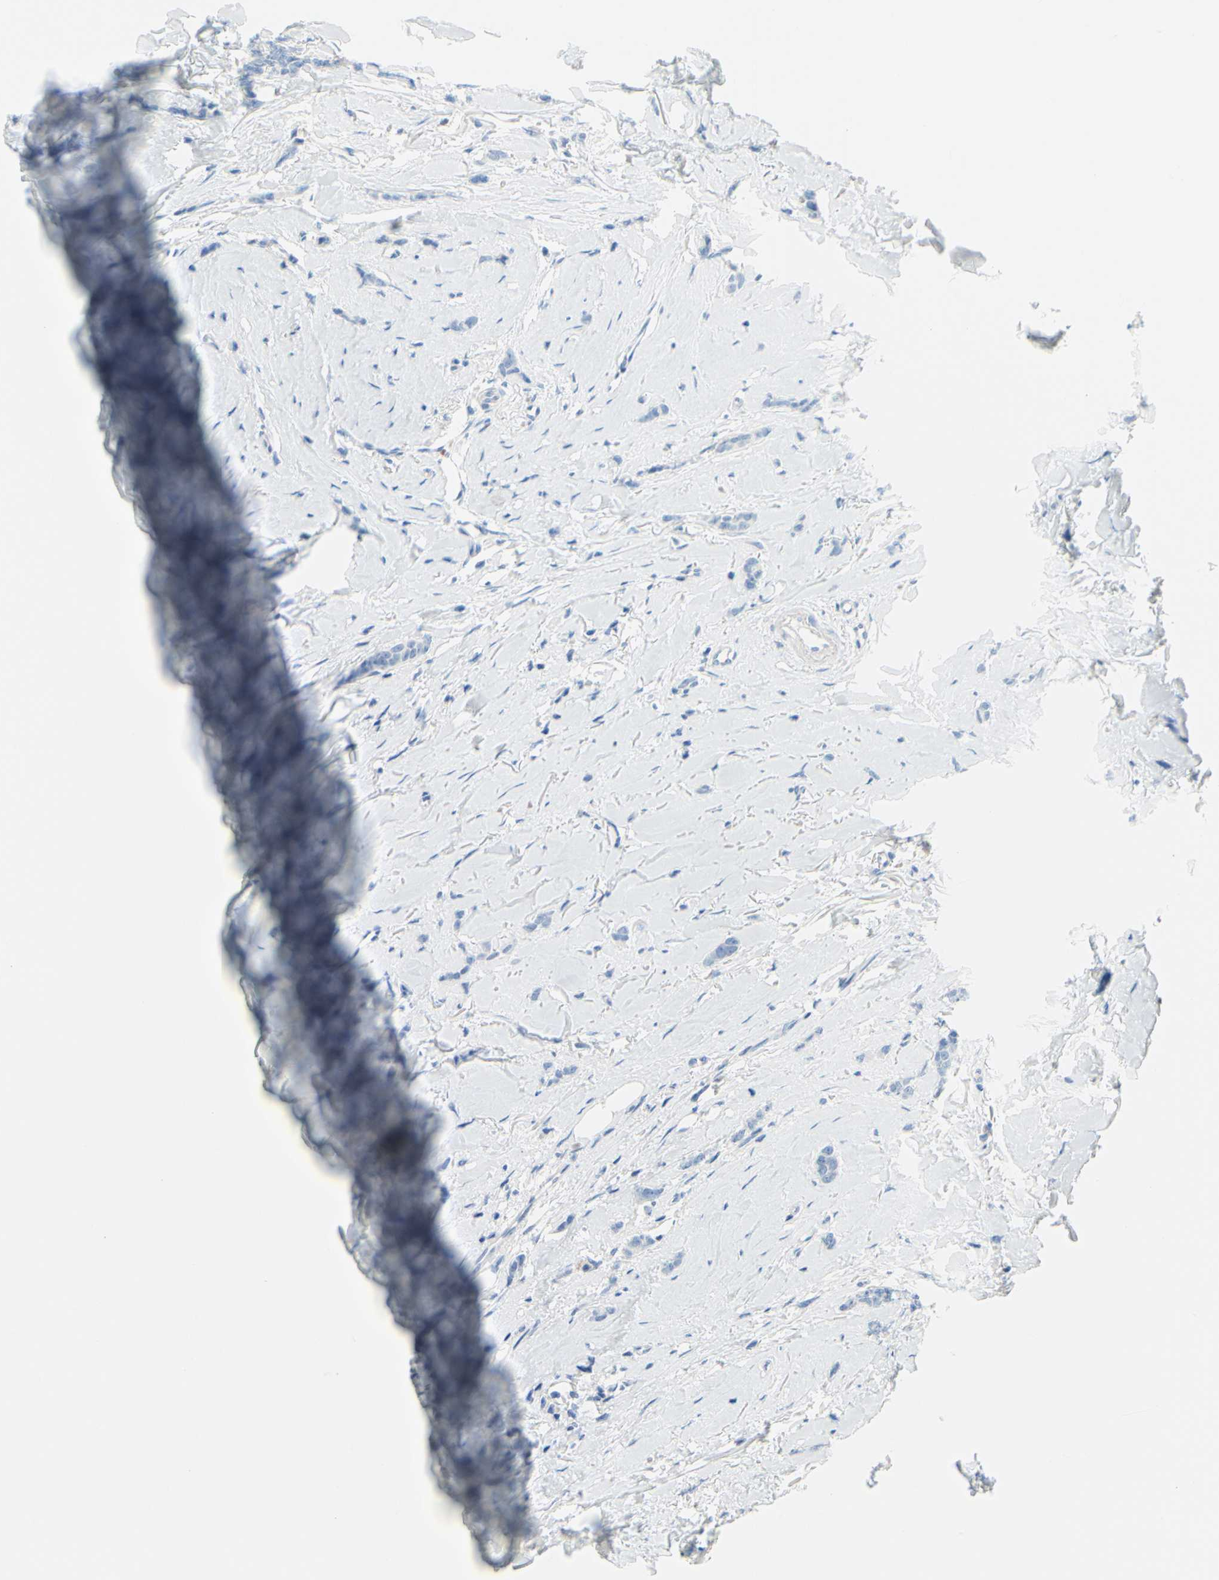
{"staining": {"intensity": "negative", "quantity": "none", "location": "none"}, "tissue": "breast cancer", "cell_type": "Tumor cells", "image_type": "cancer", "snomed": [{"axis": "morphology", "description": "Lobular carcinoma"}, {"axis": "topography", "description": "Skin"}, {"axis": "topography", "description": "Breast"}], "caption": "Lobular carcinoma (breast) stained for a protein using immunohistochemistry demonstrates no positivity tumor cells.", "gene": "DCT", "patient": {"sex": "female", "age": 46}}